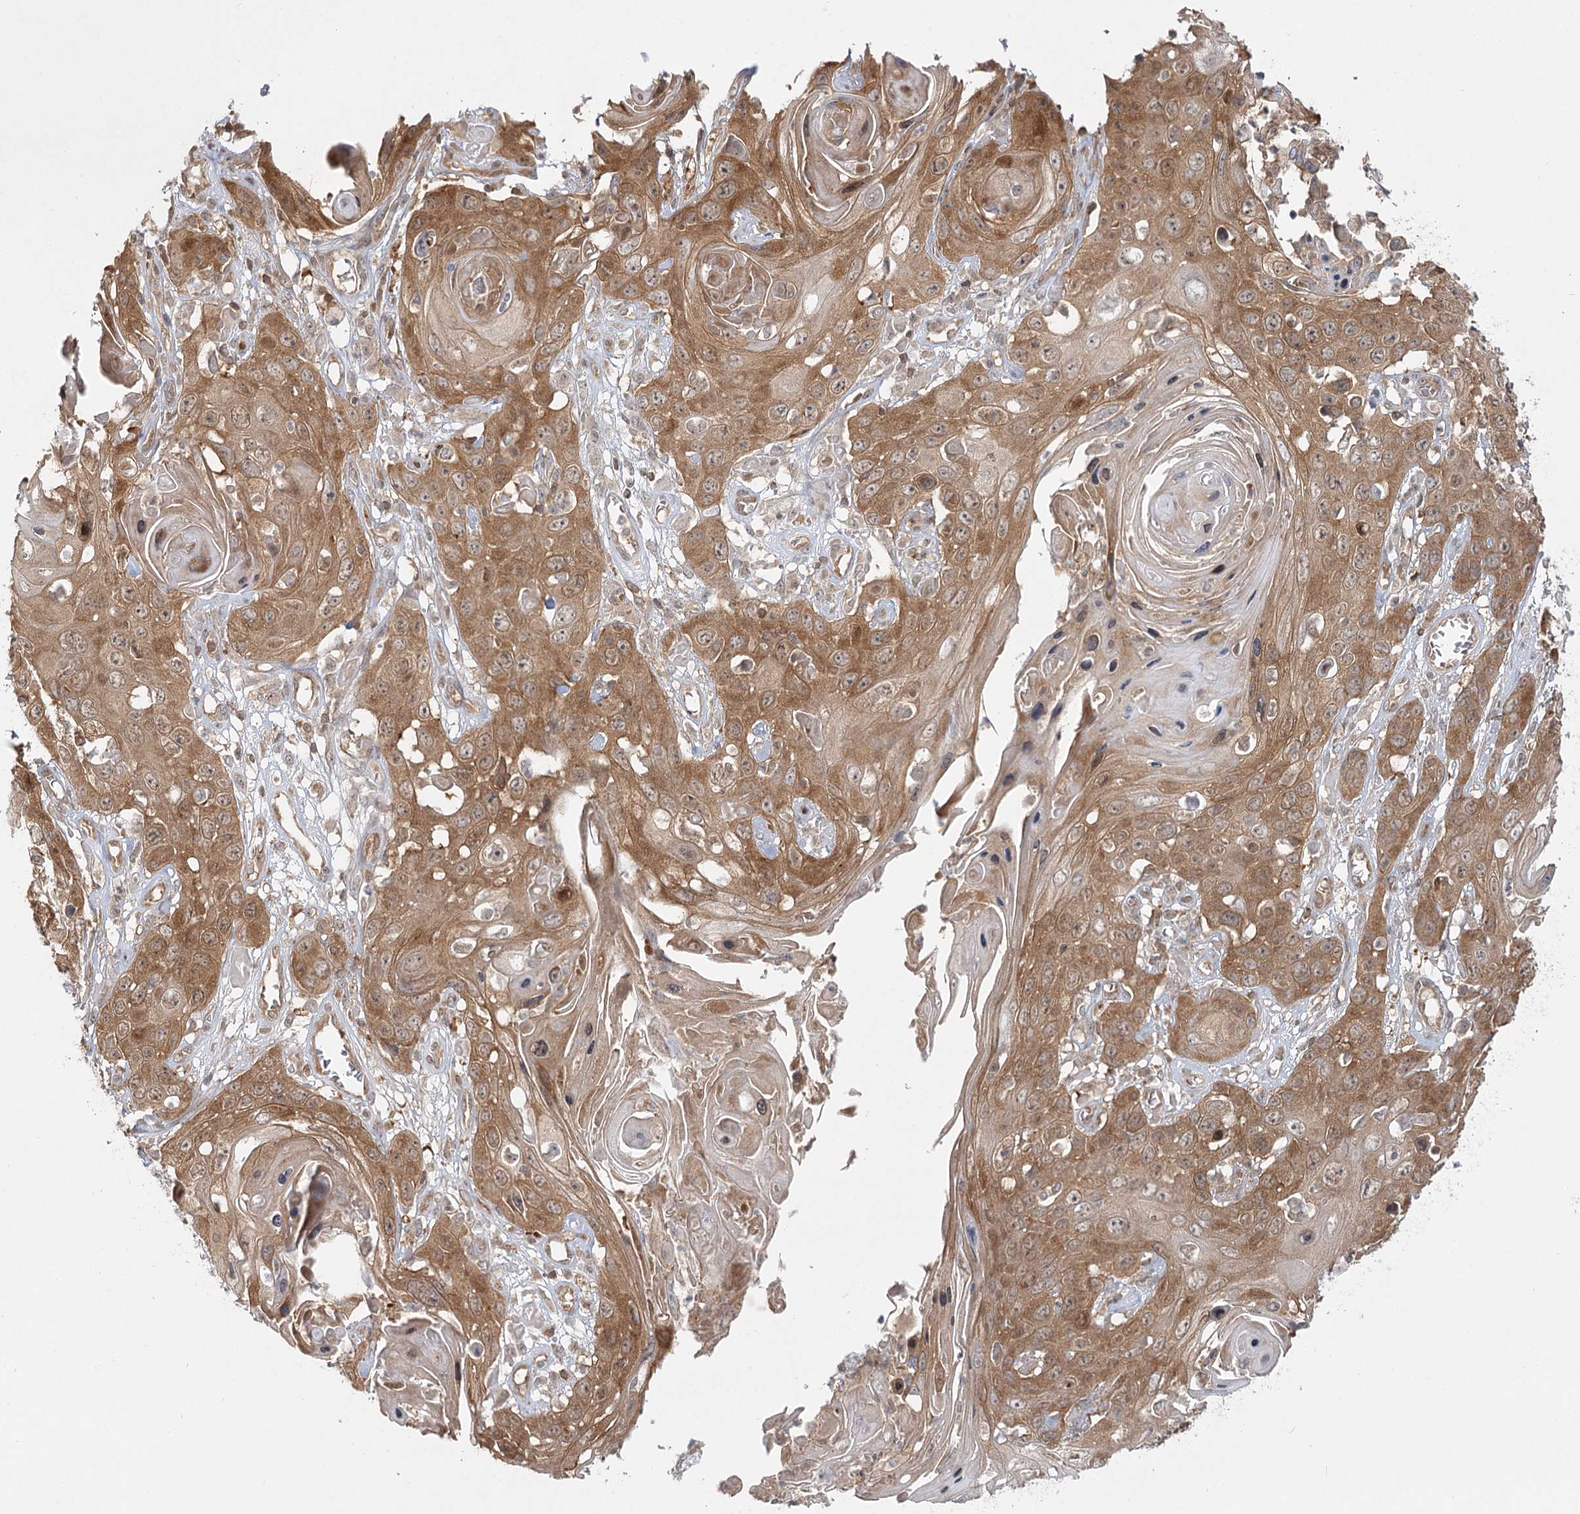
{"staining": {"intensity": "moderate", "quantity": ">75%", "location": "cytoplasmic/membranous"}, "tissue": "skin cancer", "cell_type": "Tumor cells", "image_type": "cancer", "snomed": [{"axis": "morphology", "description": "Squamous cell carcinoma, NOS"}, {"axis": "topography", "description": "Skin"}], "caption": "Tumor cells reveal medium levels of moderate cytoplasmic/membranous positivity in approximately >75% of cells in skin cancer (squamous cell carcinoma).", "gene": "FAM120B", "patient": {"sex": "male", "age": 55}}